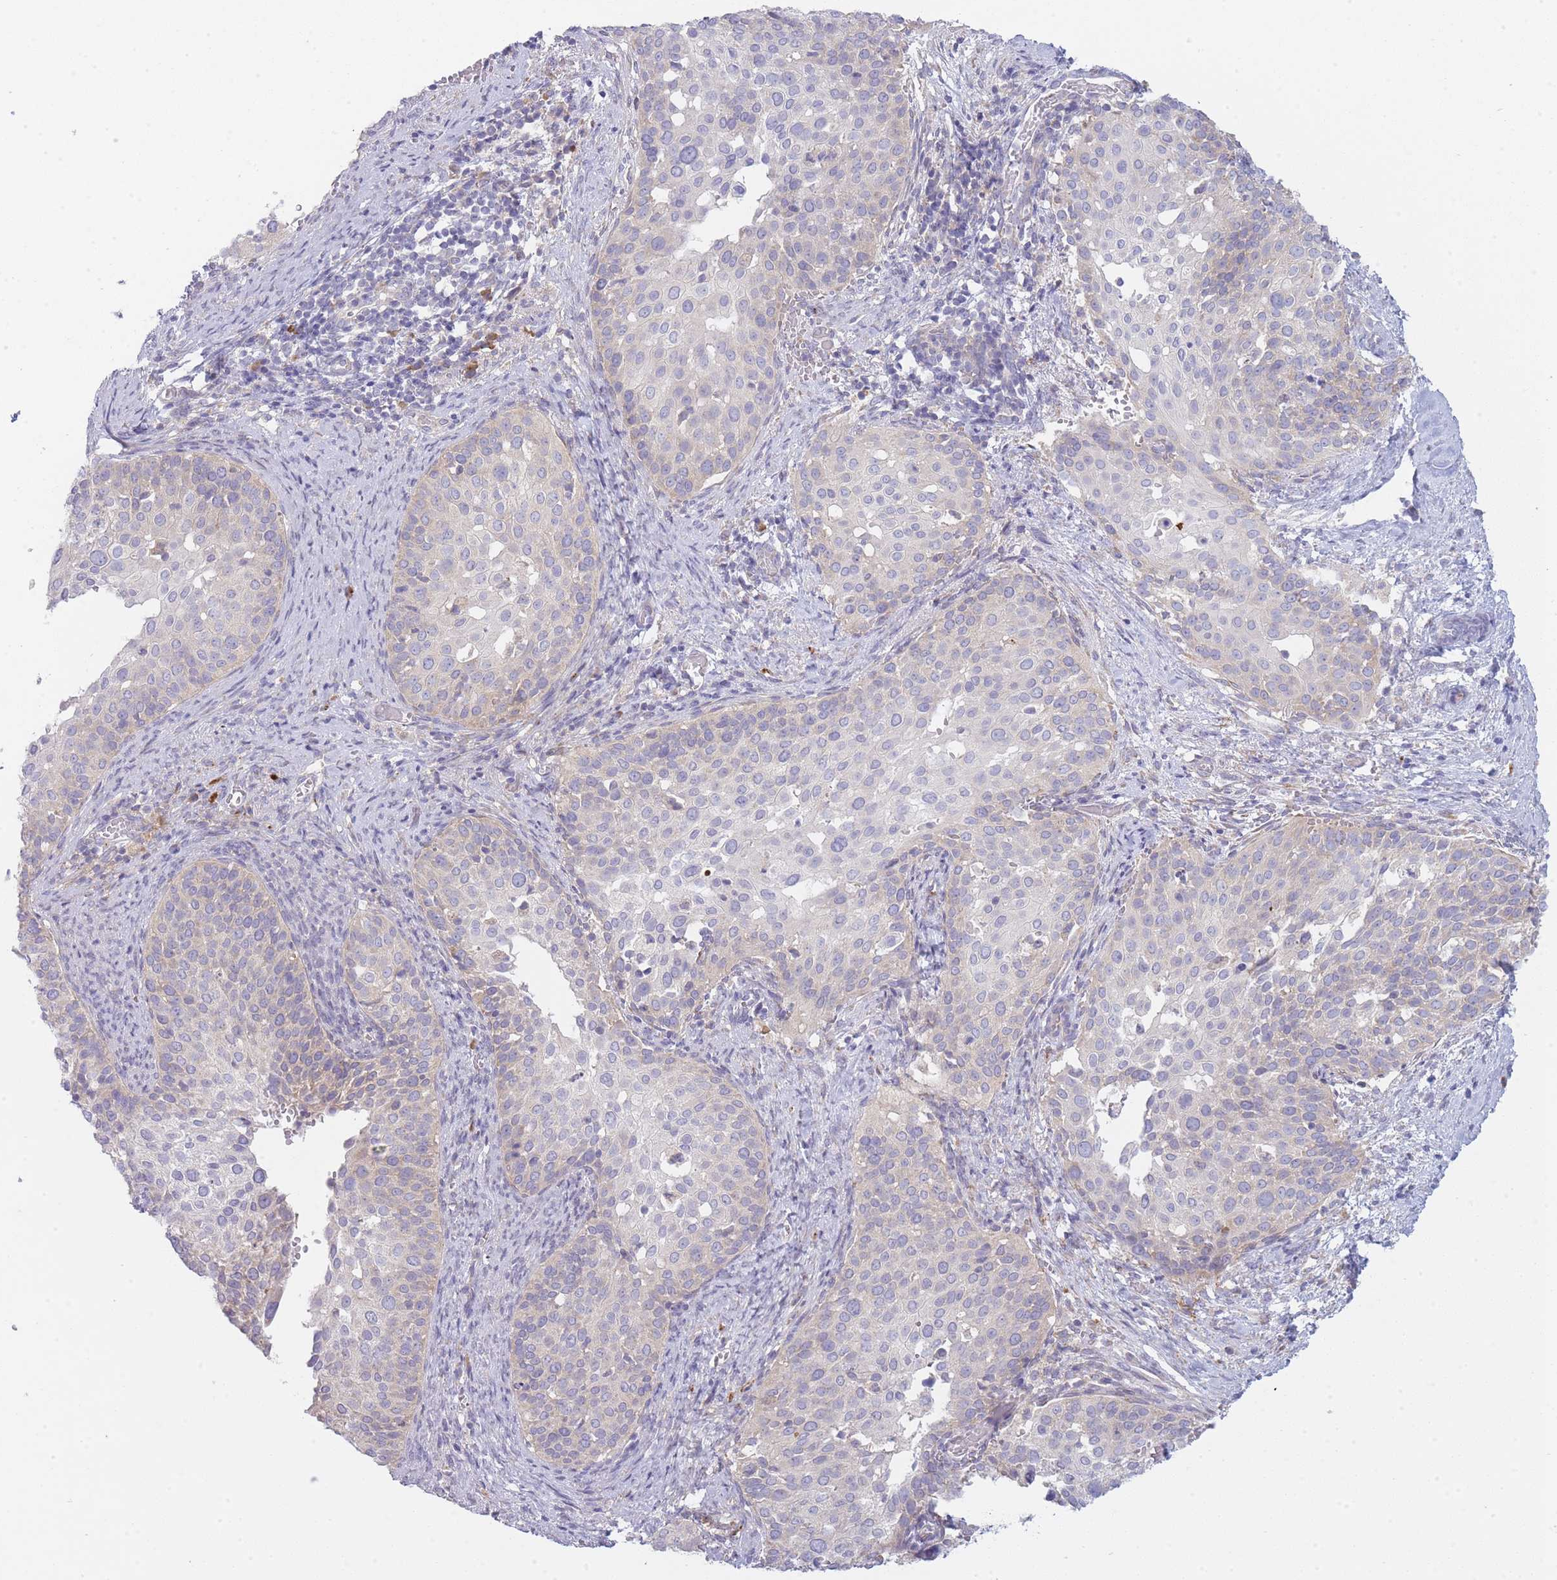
{"staining": {"intensity": "weak", "quantity": "<25%", "location": "cytoplasmic/membranous"}, "tissue": "cervical cancer", "cell_type": "Tumor cells", "image_type": "cancer", "snomed": [{"axis": "morphology", "description": "Squamous cell carcinoma, NOS"}, {"axis": "topography", "description": "Cervix"}], "caption": "A photomicrograph of human cervical squamous cell carcinoma is negative for staining in tumor cells.", "gene": "OR5L2", "patient": {"sex": "female", "age": 44}}